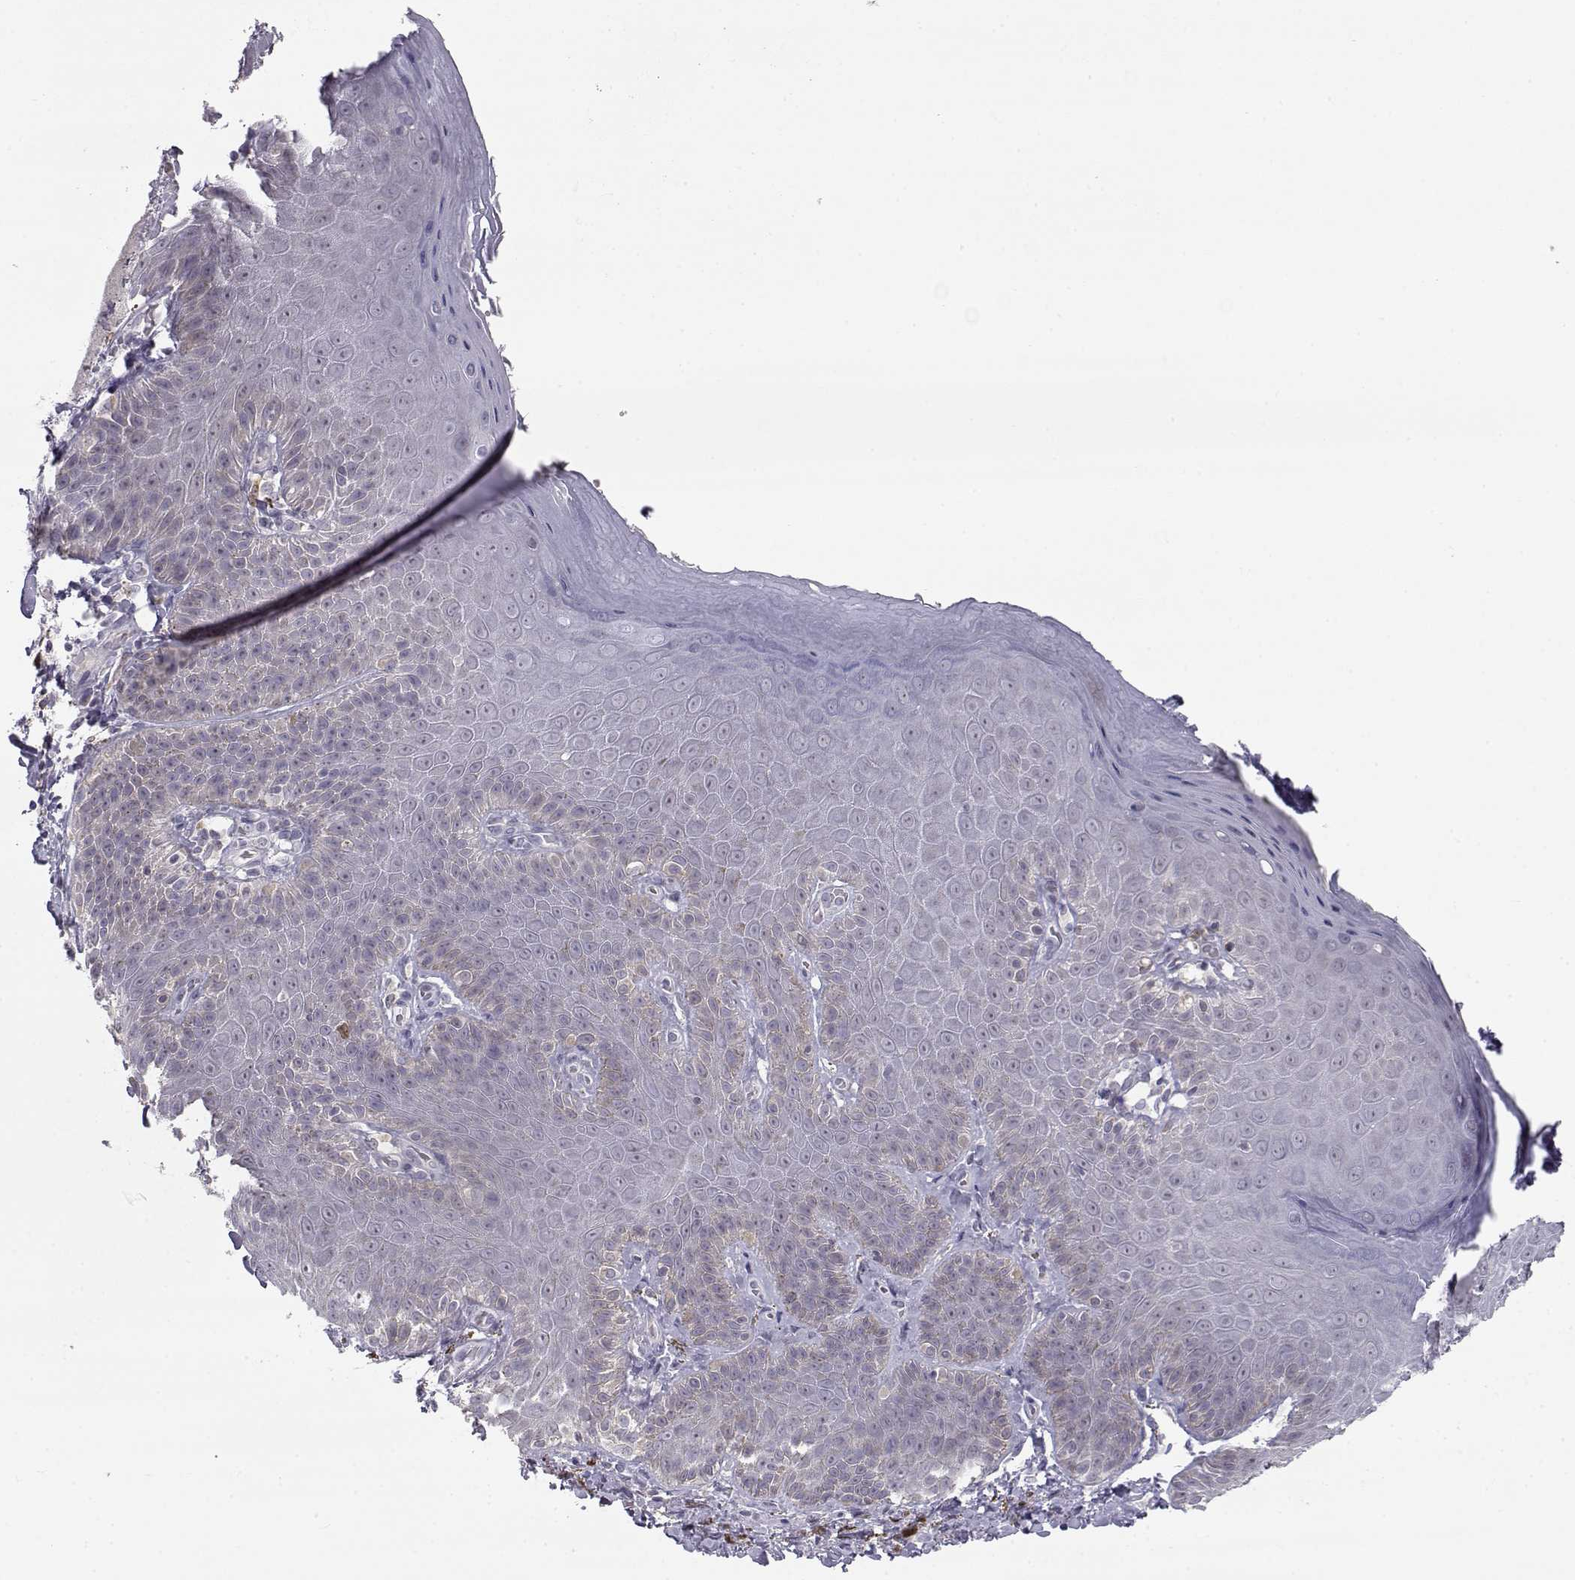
{"staining": {"intensity": "negative", "quantity": "none", "location": "none"}, "tissue": "skin", "cell_type": "Epidermal cells", "image_type": "normal", "snomed": [{"axis": "morphology", "description": "Normal tissue, NOS"}, {"axis": "topography", "description": "Anal"}], "caption": "An IHC image of unremarkable skin is shown. There is no staining in epidermal cells of skin.", "gene": "NPVF", "patient": {"sex": "male", "age": 53}}